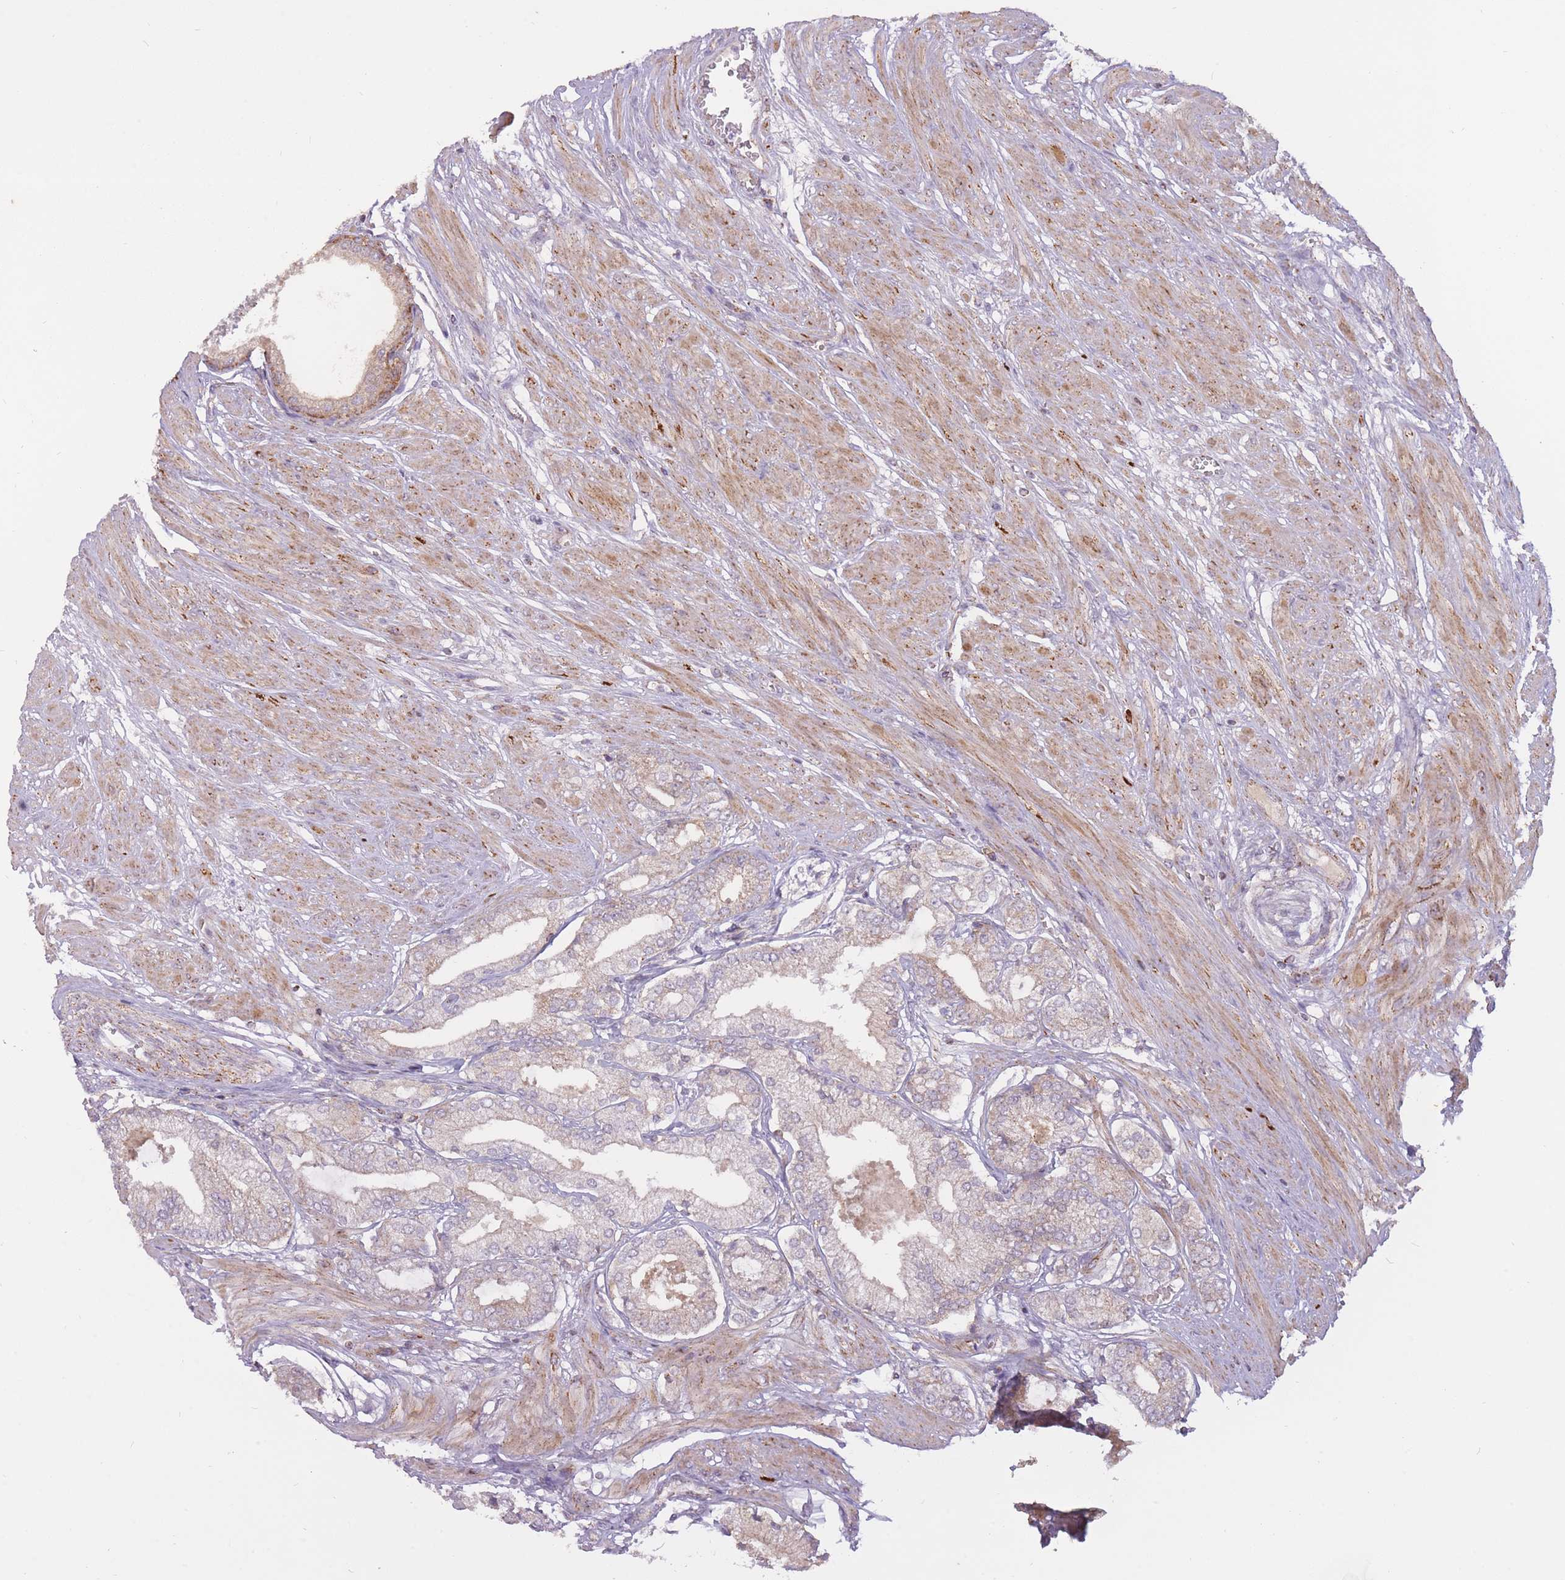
{"staining": {"intensity": "negative", "quantity": "none", "location": "none"}, "tissue": "prostate cancer", "cell_type": "Tumor cells", "image_type": "cancer", "snomed": [{"axis": "morphology", "description": "Adenocarcinoma, High grade"}, {"axis": "topography", "description": "Prostate and seminal vesicle, NOS"}], "caption": "Human prostate cancer (high-grade adenocarcinoma) stained for a protein using immunohistochemistry displays no positivity in tumor cells.", "gene": "LIN7C", "patient": {"sex": "male", "age": 64}}